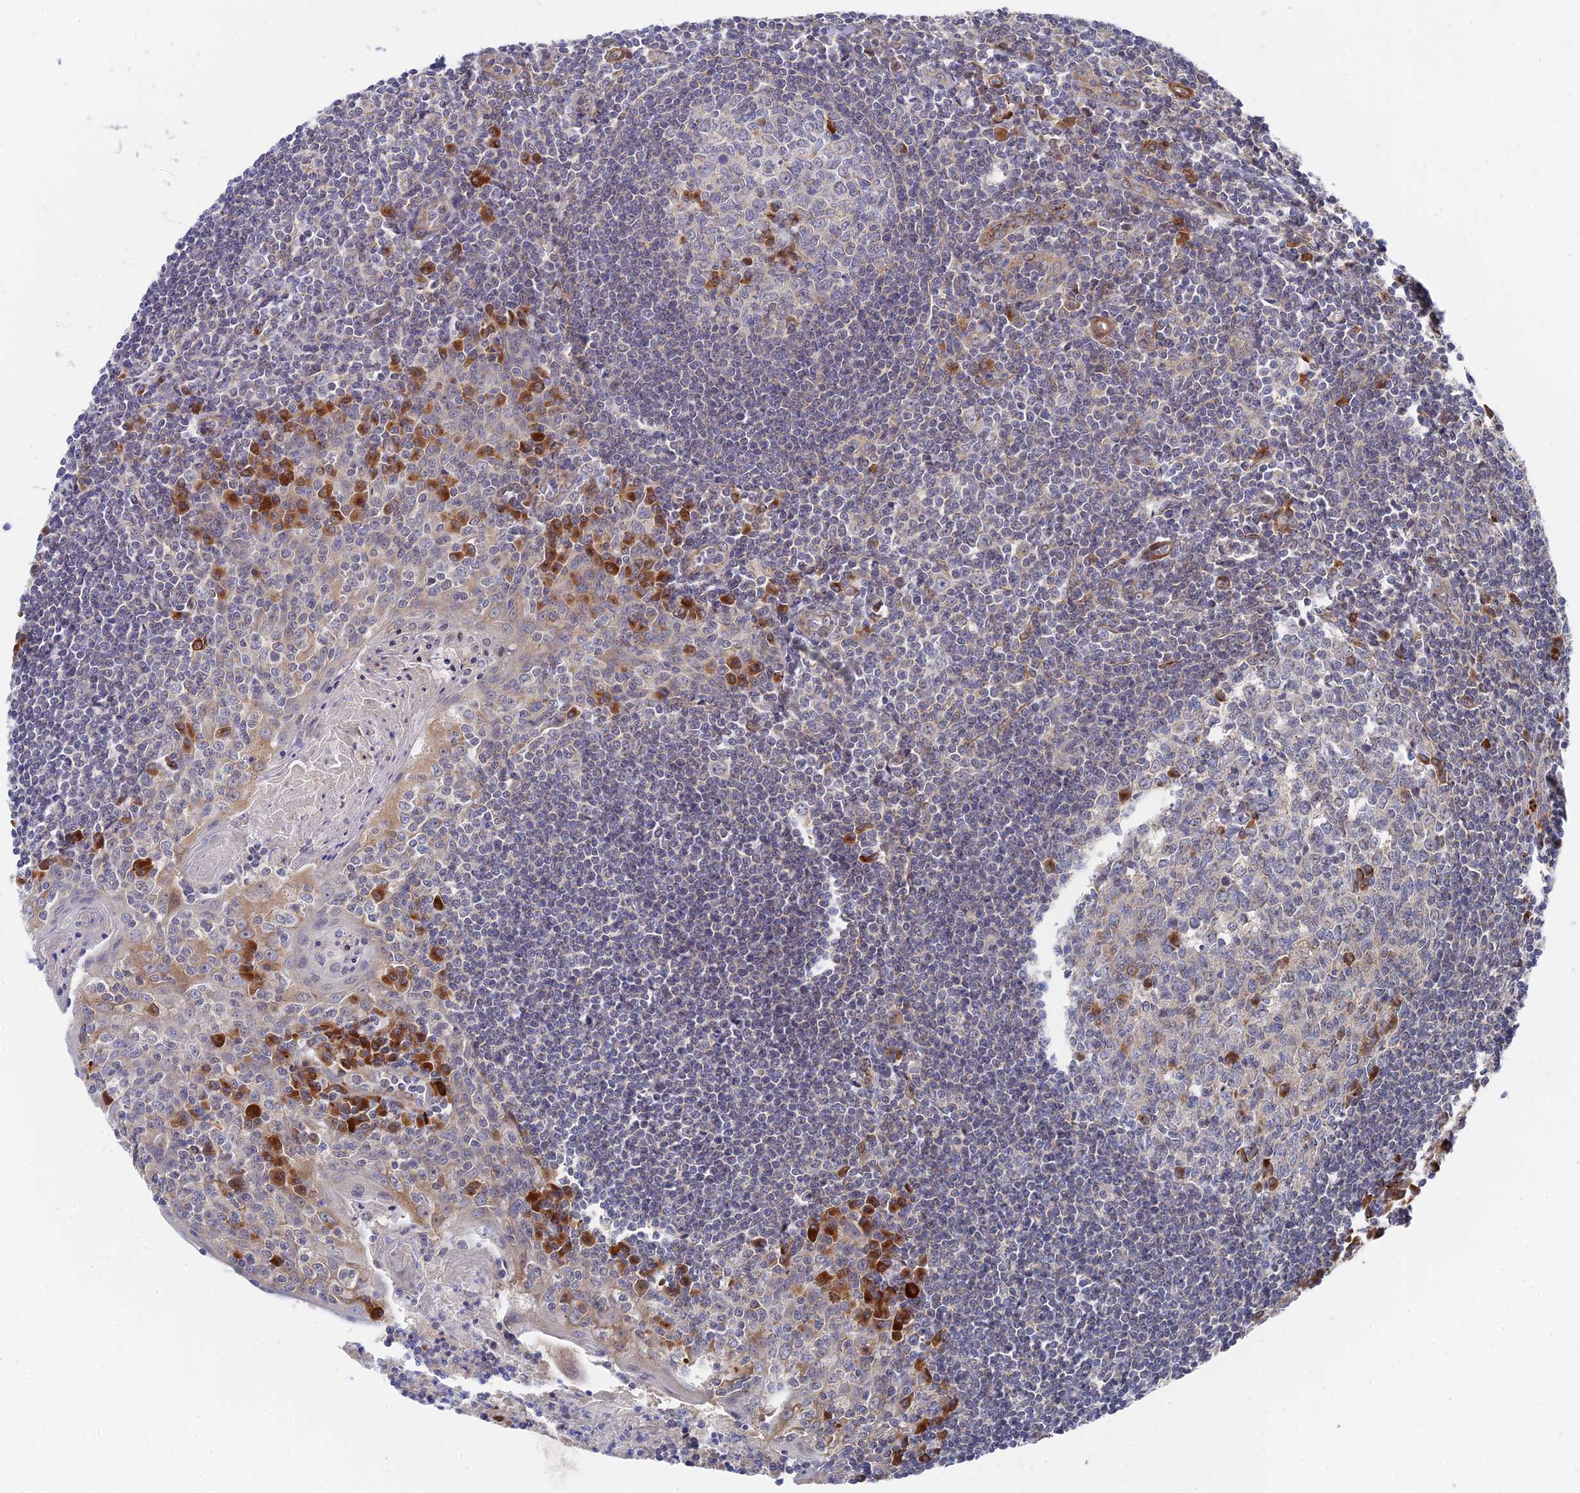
{"staining": {"intensity": "strong", "quantity": "<25%", "location": "cytoplasmic/membranous"}, "tissue": "tonsil", "cell_type": "Germinal center cells", "image_type": "normal", "snomed": [{"axis": "morphology", "description": "Normal tissue, NOS"}, {"axis": "topography", "description": "Tonsil"}], "caption": "Brown immunohistochemical staining in benign human tonsil shows strong cytoplasmic/membranous expression in about <25% of germinal center cells. The staining is performed using DAB brown chromogen to label protein expression. The nuclei are counter-stained blue using hematoxylin.", "gene": "ZNF320", "patient": {"sex": "male", "age": 27}}